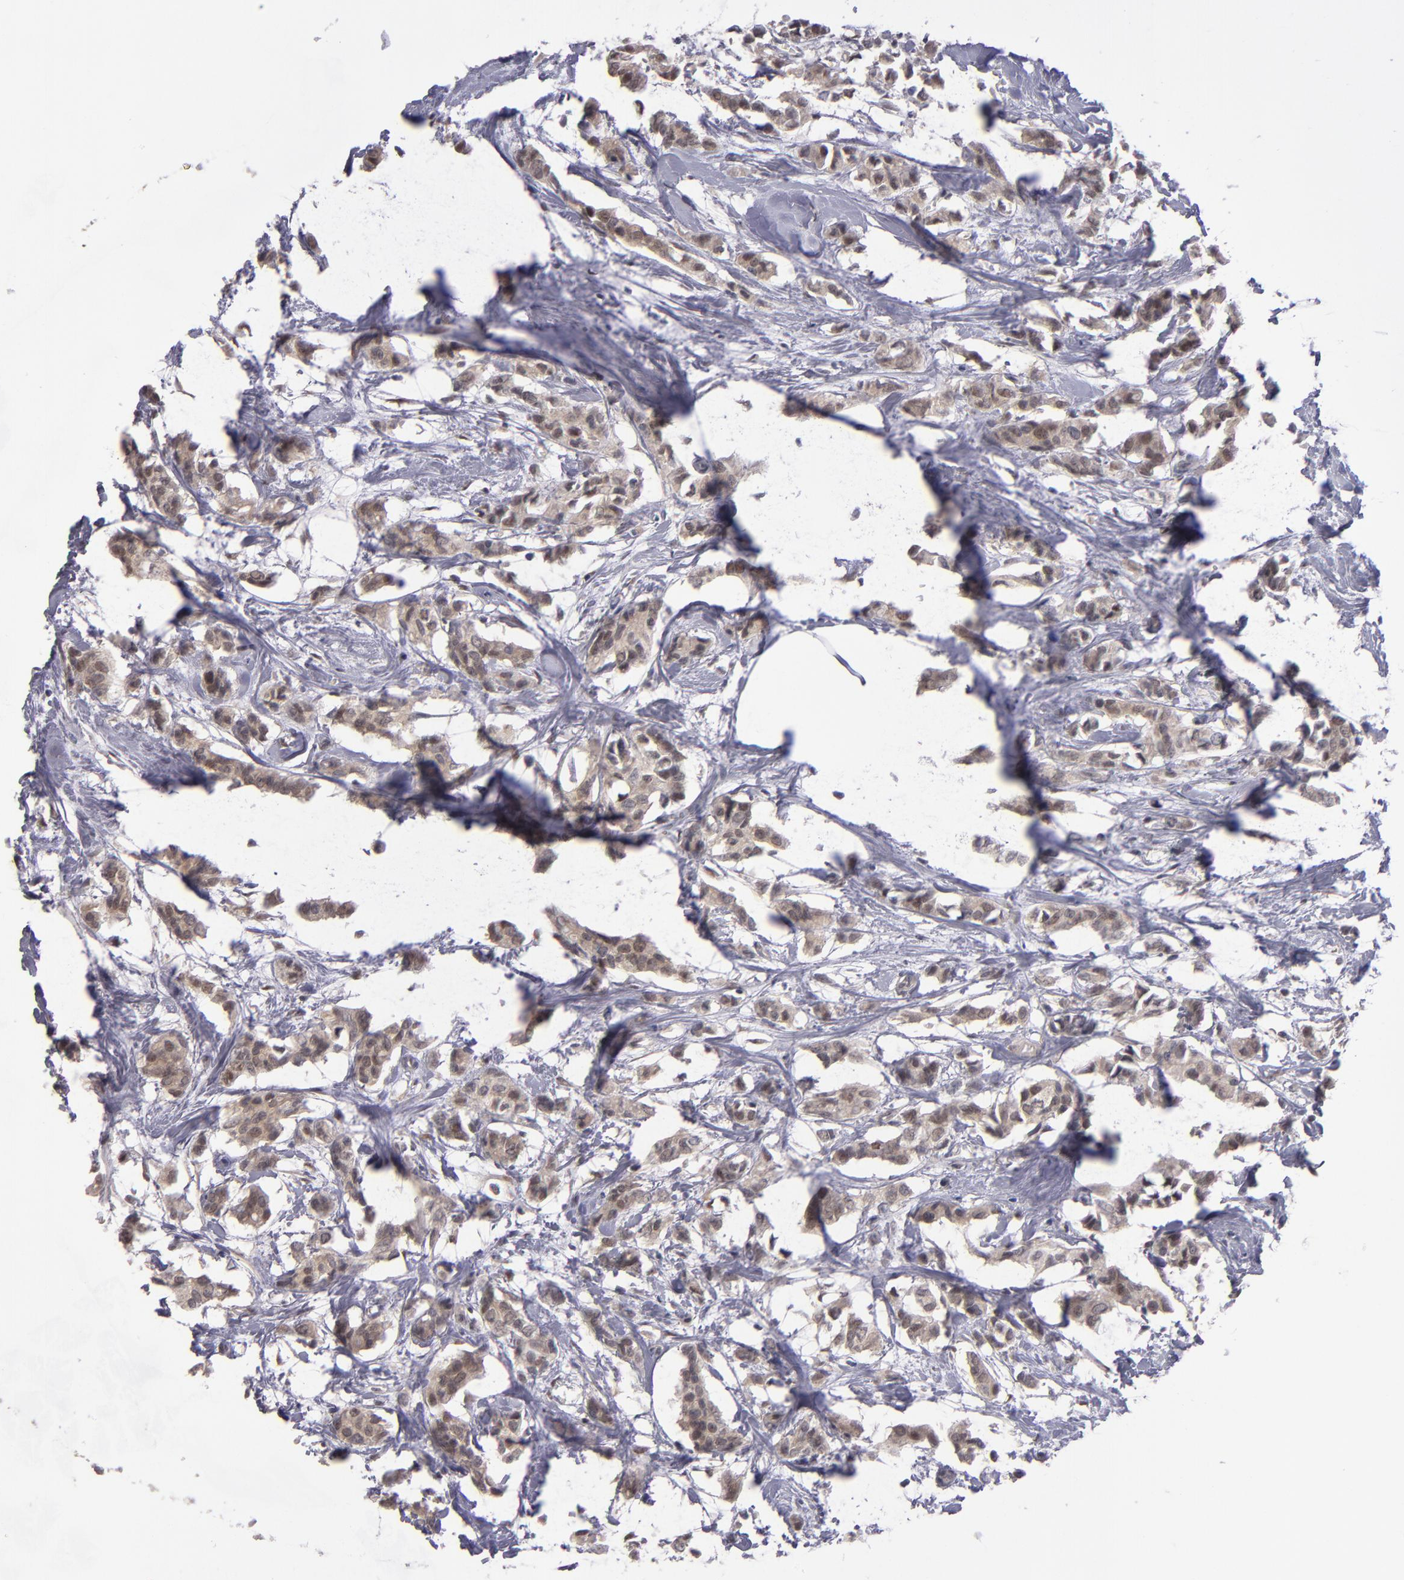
{"staining": {"intensity": "weak", "quantity": ">75%", "location": "cytoplasmic/membranous,nuclear"}, "tissue": "breast cancer", "cell_type": "Tumor cells", "image_type": "cancer", "snomed": [{"axis": "morphology", "description": "Duct carcinoma"}, {"axis": "topography", "description": "Breast"}], "caption": "A high-resolution micrograph shows immunohistochemistry staining of breast cancer (intraductal carcinoma), which exhibits weak cytoplasmic/membranous and nuclear staining in about >75% of tumor cells. (Stains: DAB (3,3'-diaminobenzidine) in brown, nuclei in blue, Microscopy: brightfield microscopy at high magnification).", "gene": "OTUB2", "patient": {"sex": "female", "age": 84}}